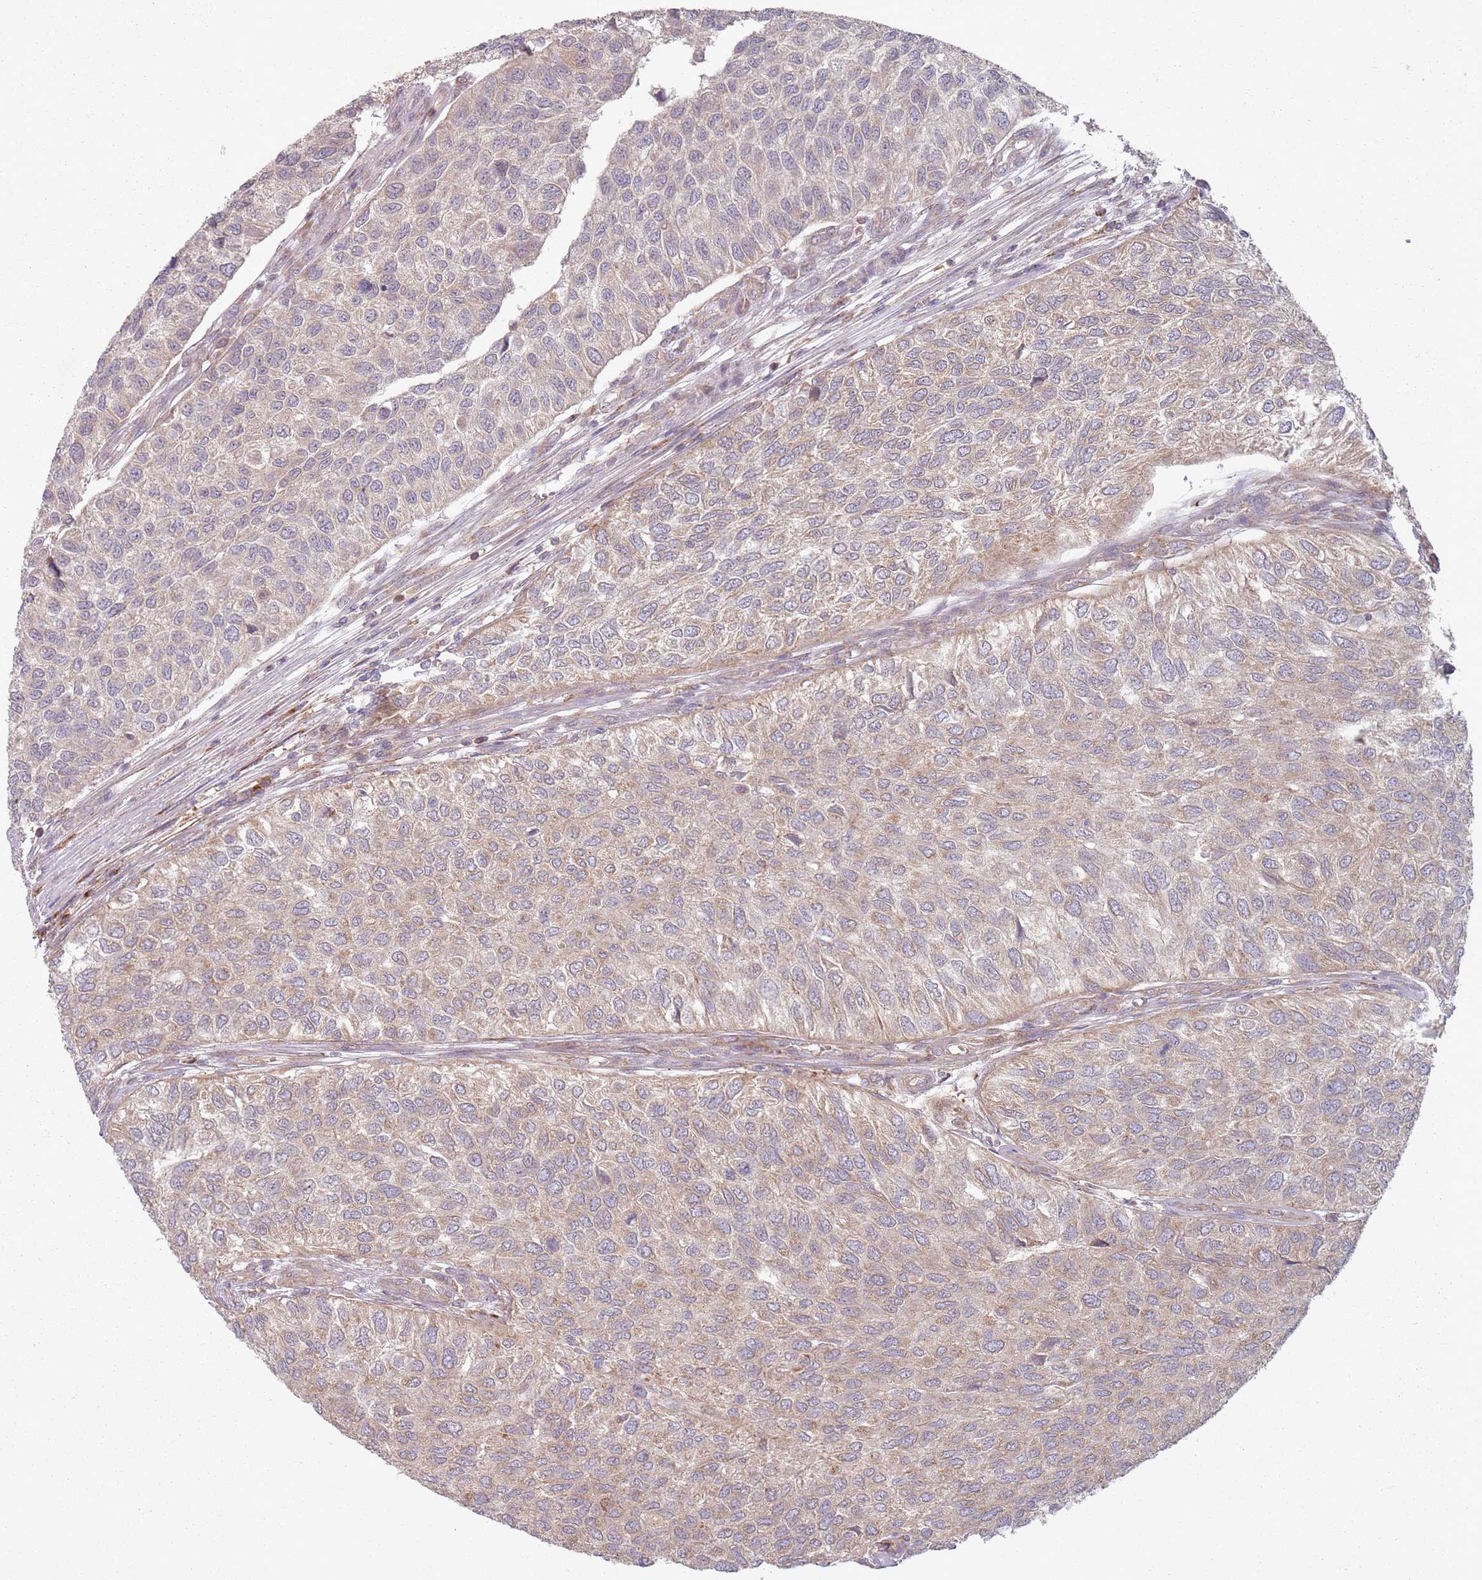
{"staining": {"intensity": "weak", "quantity": "<25%", "location": "cytoplasmic/membranous"}, "tissue": "urothelial cancer", "cell_type": "Tumor cells", "image_type": "cancer", "snomed": [{"axis": "morphology", "description": "Urothelial carcinoma, NOS"}, {"axis": "topography", "description": "Urinary bladder"}], "caption": "Urothelial cancer was stained to show a protein in brown. There is no significant staining in tumor cells.", "gene": "OR10Q1", "patient": {"sex": "male", "age": 55}}